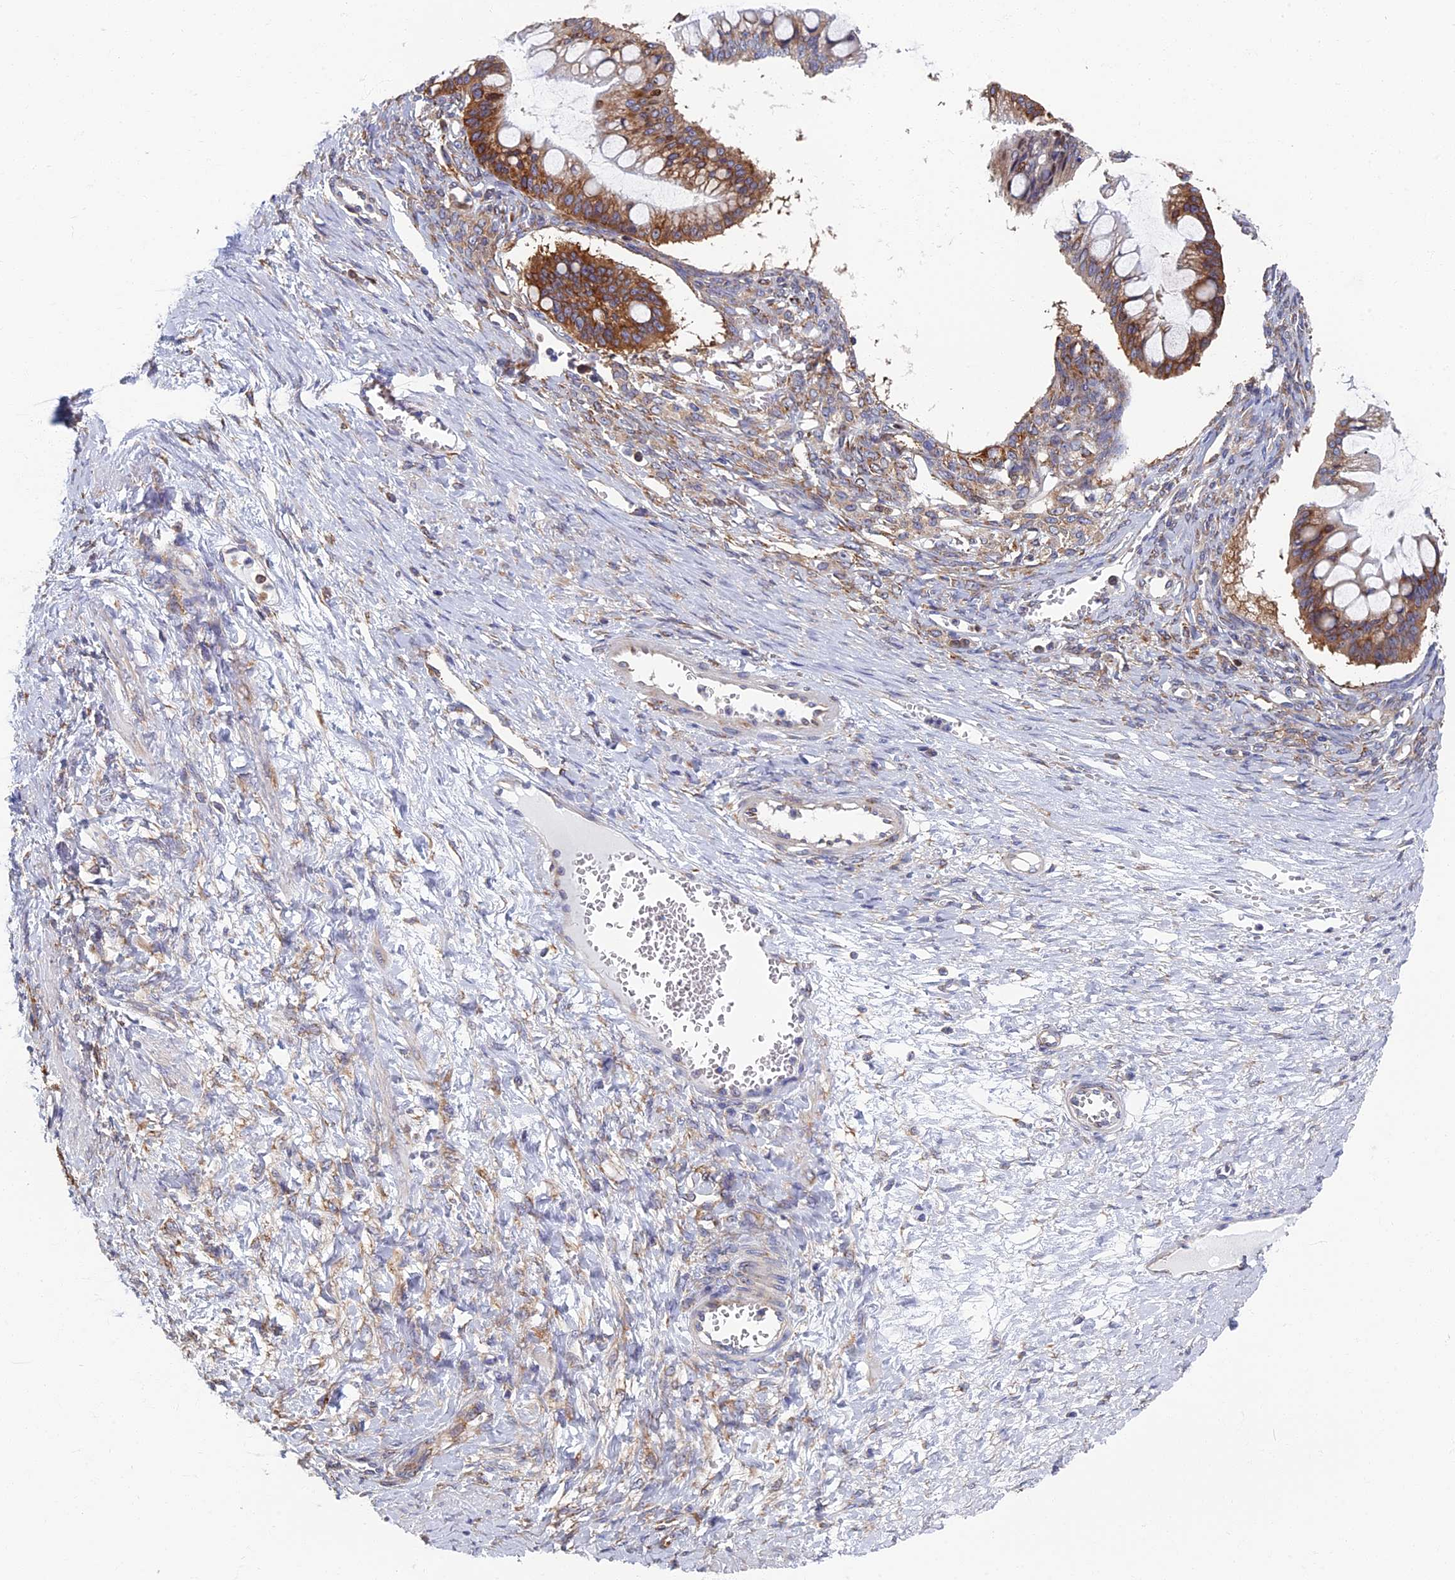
{"staining": {"intensity": "moderate", "quantity": "25%-75%", "location": "cytoplasmic/membranous,nuclear"}, "tissue": "ovarian cancer", "cell_type": "Tumor cells", "image_type": "cancer", "snomed": [{"axis": "morphology", "description": "Cystadenocarcinoma, mucinous, NOS"}, {"axis": "topography", "description": "Ovary"}], "caption": "Ovarian cancer (mucinous cystadenocarcinoma) stained with immunohistochemistry (IHC) reveals moderate cytoplasmic/membranous and nuclear staining in about 25%-75% of tumor cells.", "gene": "YBX1", "patient": {"sex": "female", "age": 73}}